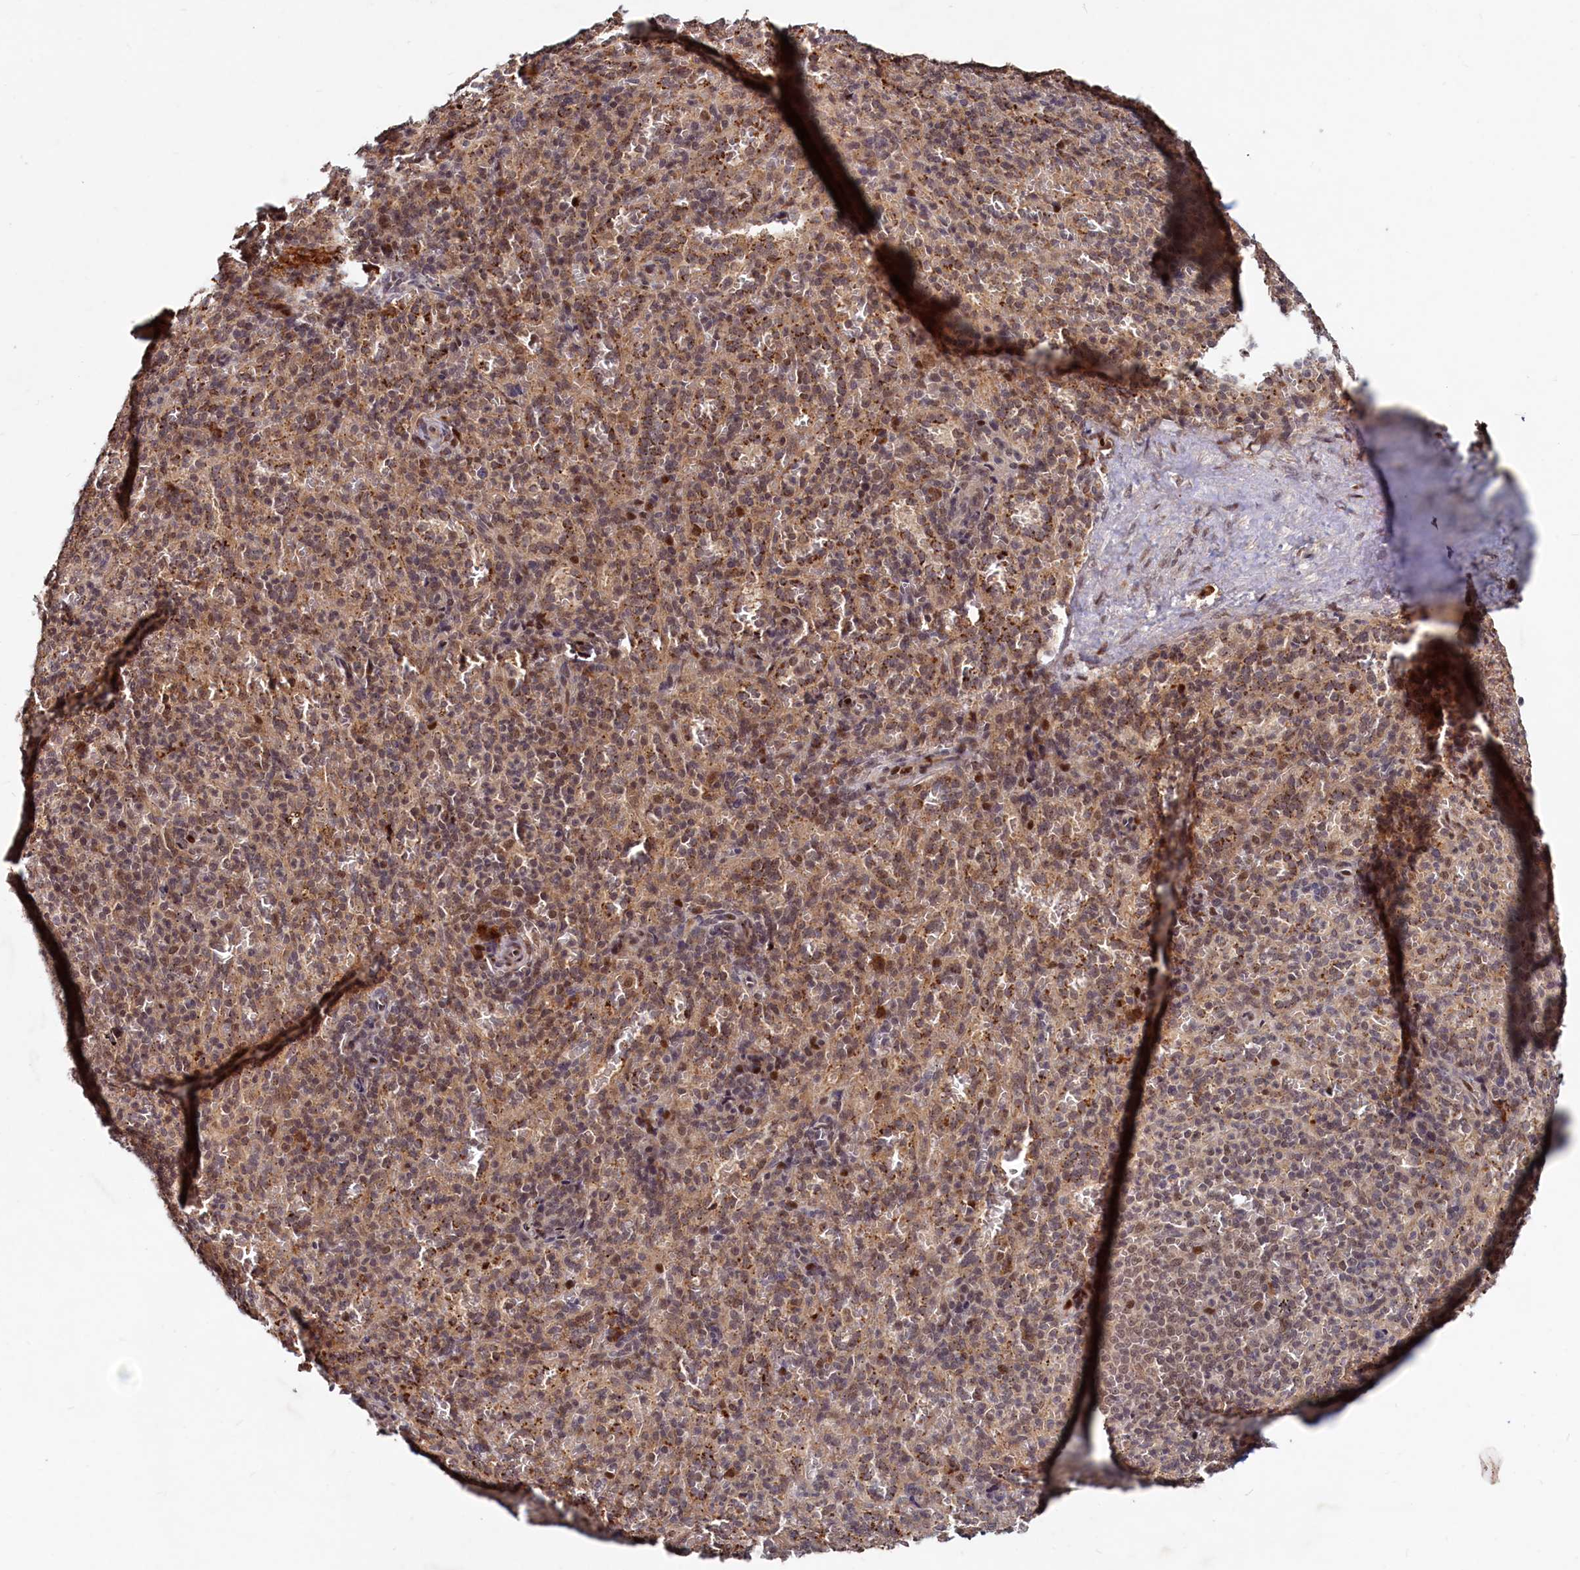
{"staining": {"intensity": "moderate", "quantity": "25%-75%", "location": "cytoplasmic/membranous,nuclear"}, "tissue": "spleen", "cell_type": "Cells in red pulp", "image_type": "normal", "snomed": [{"axis": "morphology", "description": "Normal tissue, NOS"}, {"axis": "topography", "description": "Spleen"}], "caption": "An image of human spleen stained for a protein reveals moderate cytoplasmic/membranous,nuclear brown staining in cells in red pulp.", "gene": "TRAPPC4", "patient": {"sex": "female", "age": 21}}